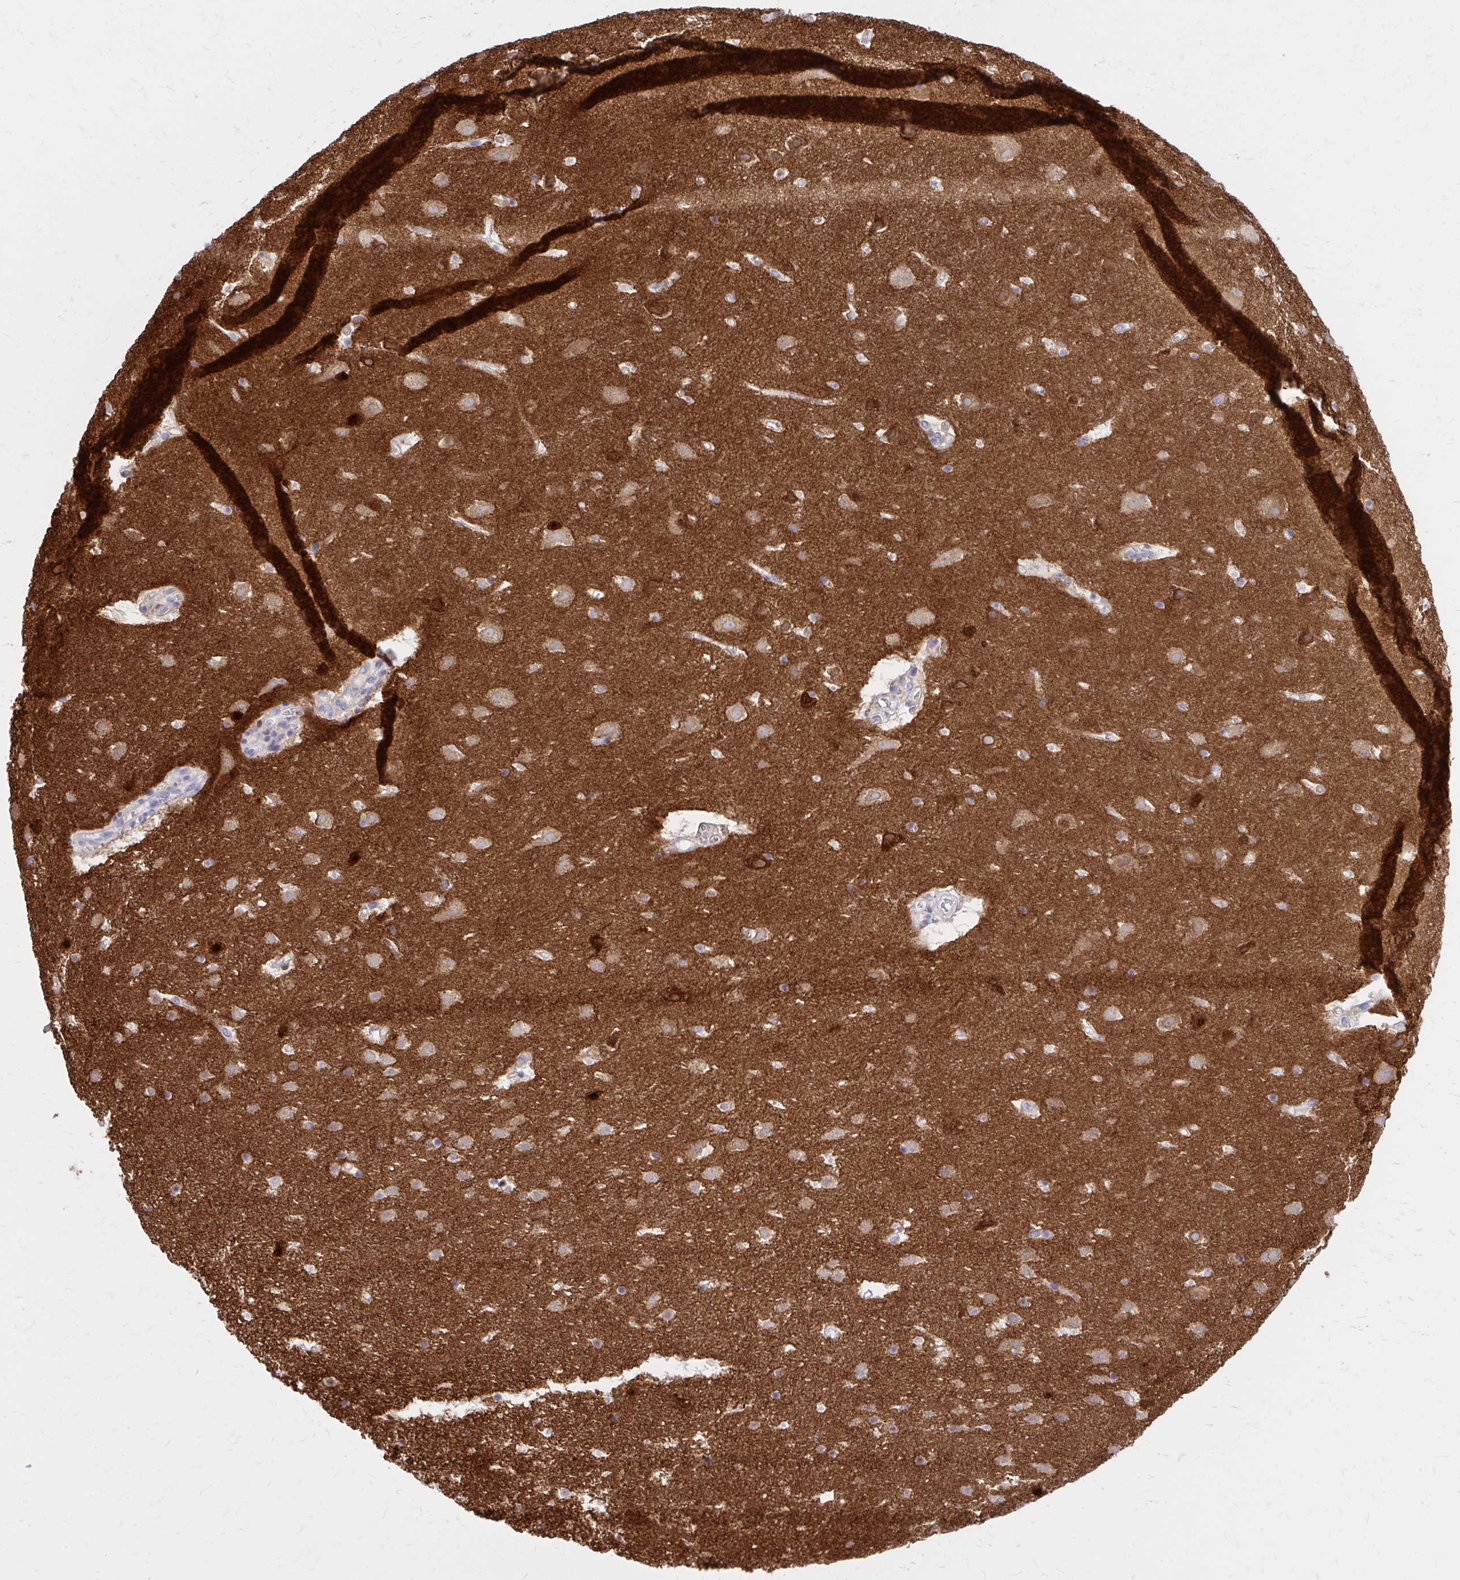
{"staining": {"intensity": "negative", "quantity": "none", "location": "none"}, "tissue": "cerebral cortex", "cell_type": "Endothelial cells", "image_type": "normal", "snomed": [{"axis": "morphology", "description": "Normal tissue, NOS"}, {"axis": "topography", "description": "Cerebral cortex"}], "caption": "Protein analysis of normal cerebral cortex exhibits no significant positivity in endothelial cells.", "gene": "EPB41L1", "patient": {"sex": "female", "age": 42}}